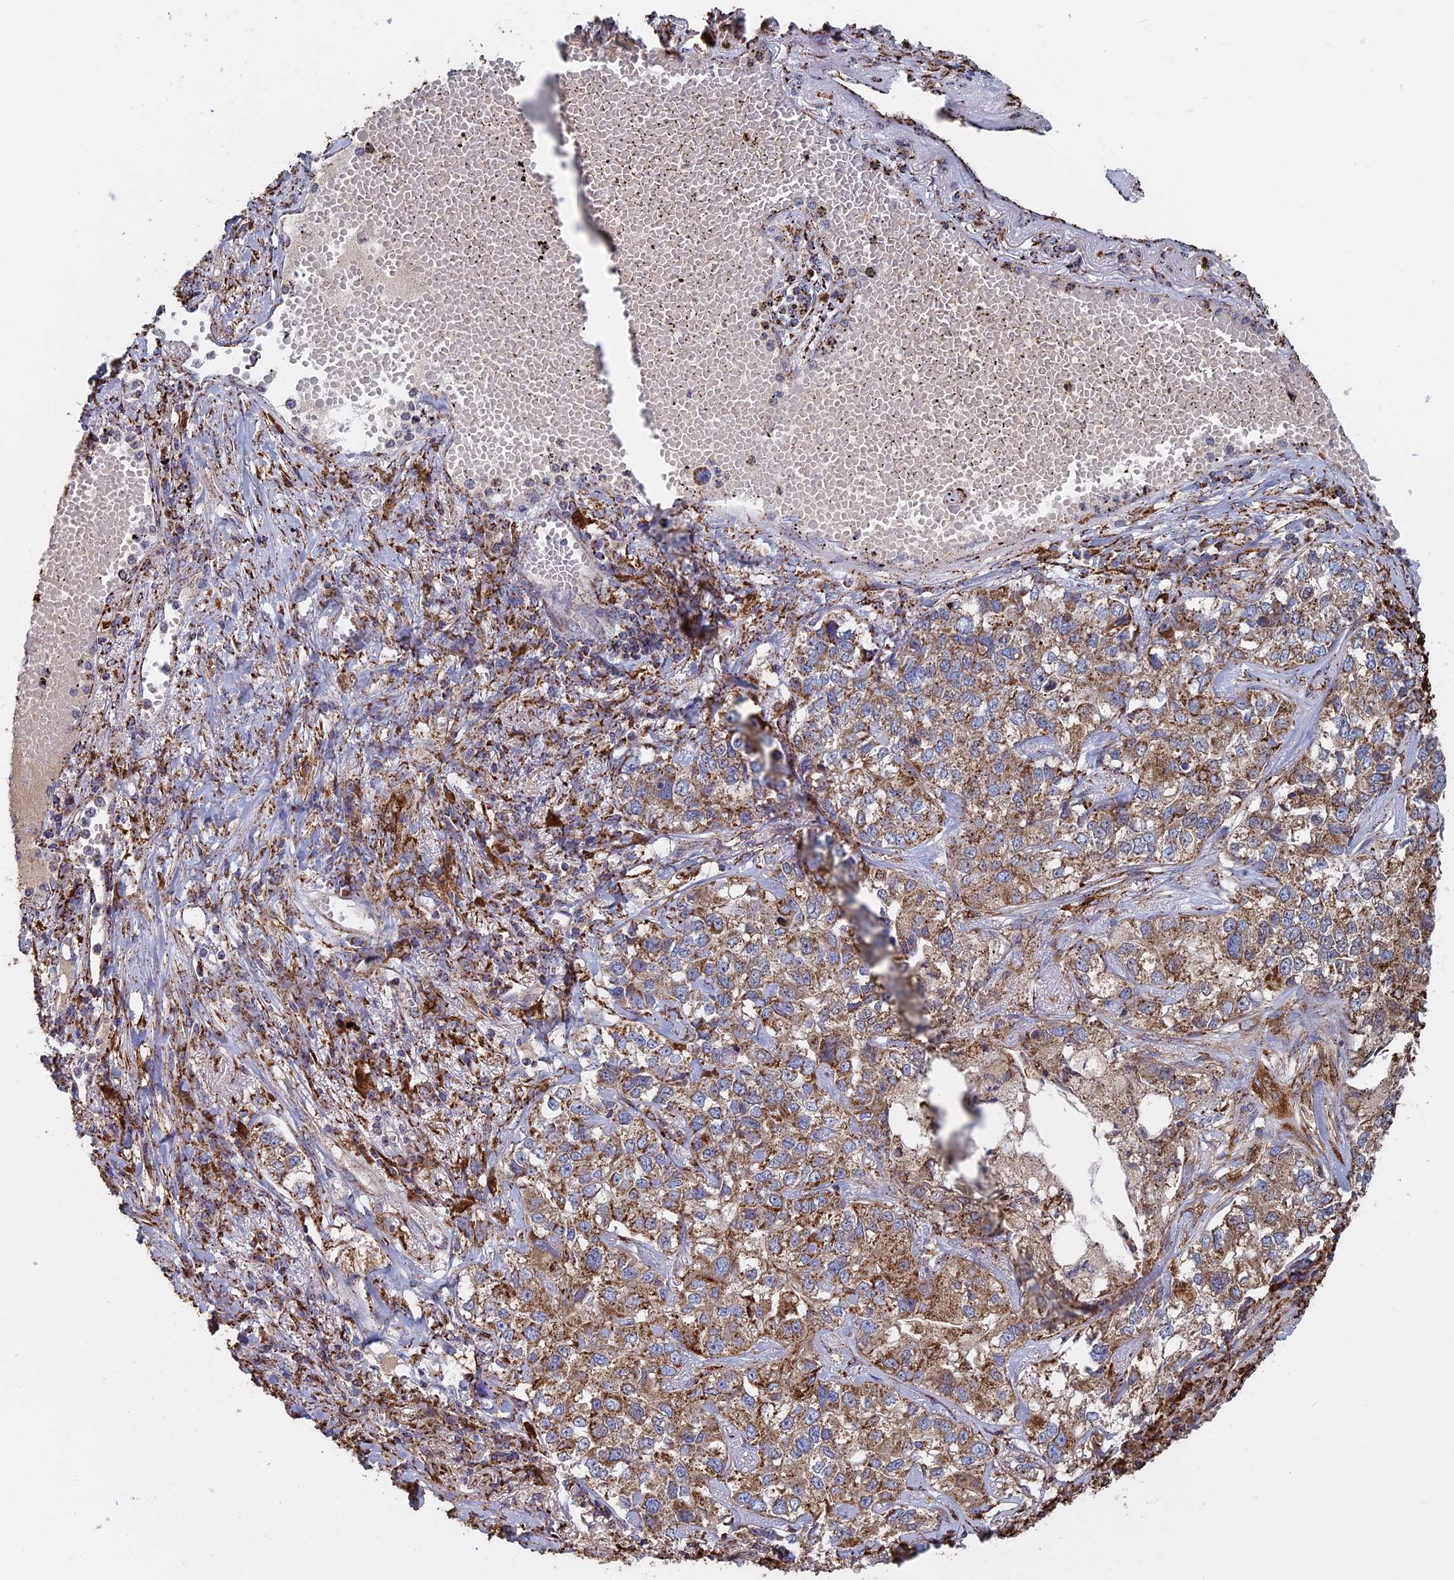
{"staining": {"intensity": "moderate", "quantity": ">75%", "location": "cytoplasmic/membranous"}, "tissue": "lung cancer", "cell_type": "Tumor cells", "image_type": "cancer", "snomed": [{"axis": "morphology", "description": "Adenocarcinoma, NOS"}, {"axis": "topography", "description": "Lung"}], "caption": "Immunohistochemistry (IHC) (DAB) staining of human lung adenocarcinoma displays moderate cytoplasmic/membranous protein staining in about >75% of tumor cells.", "gene": "SEC24D", "patient": {"sex": "male", "age": 49}}